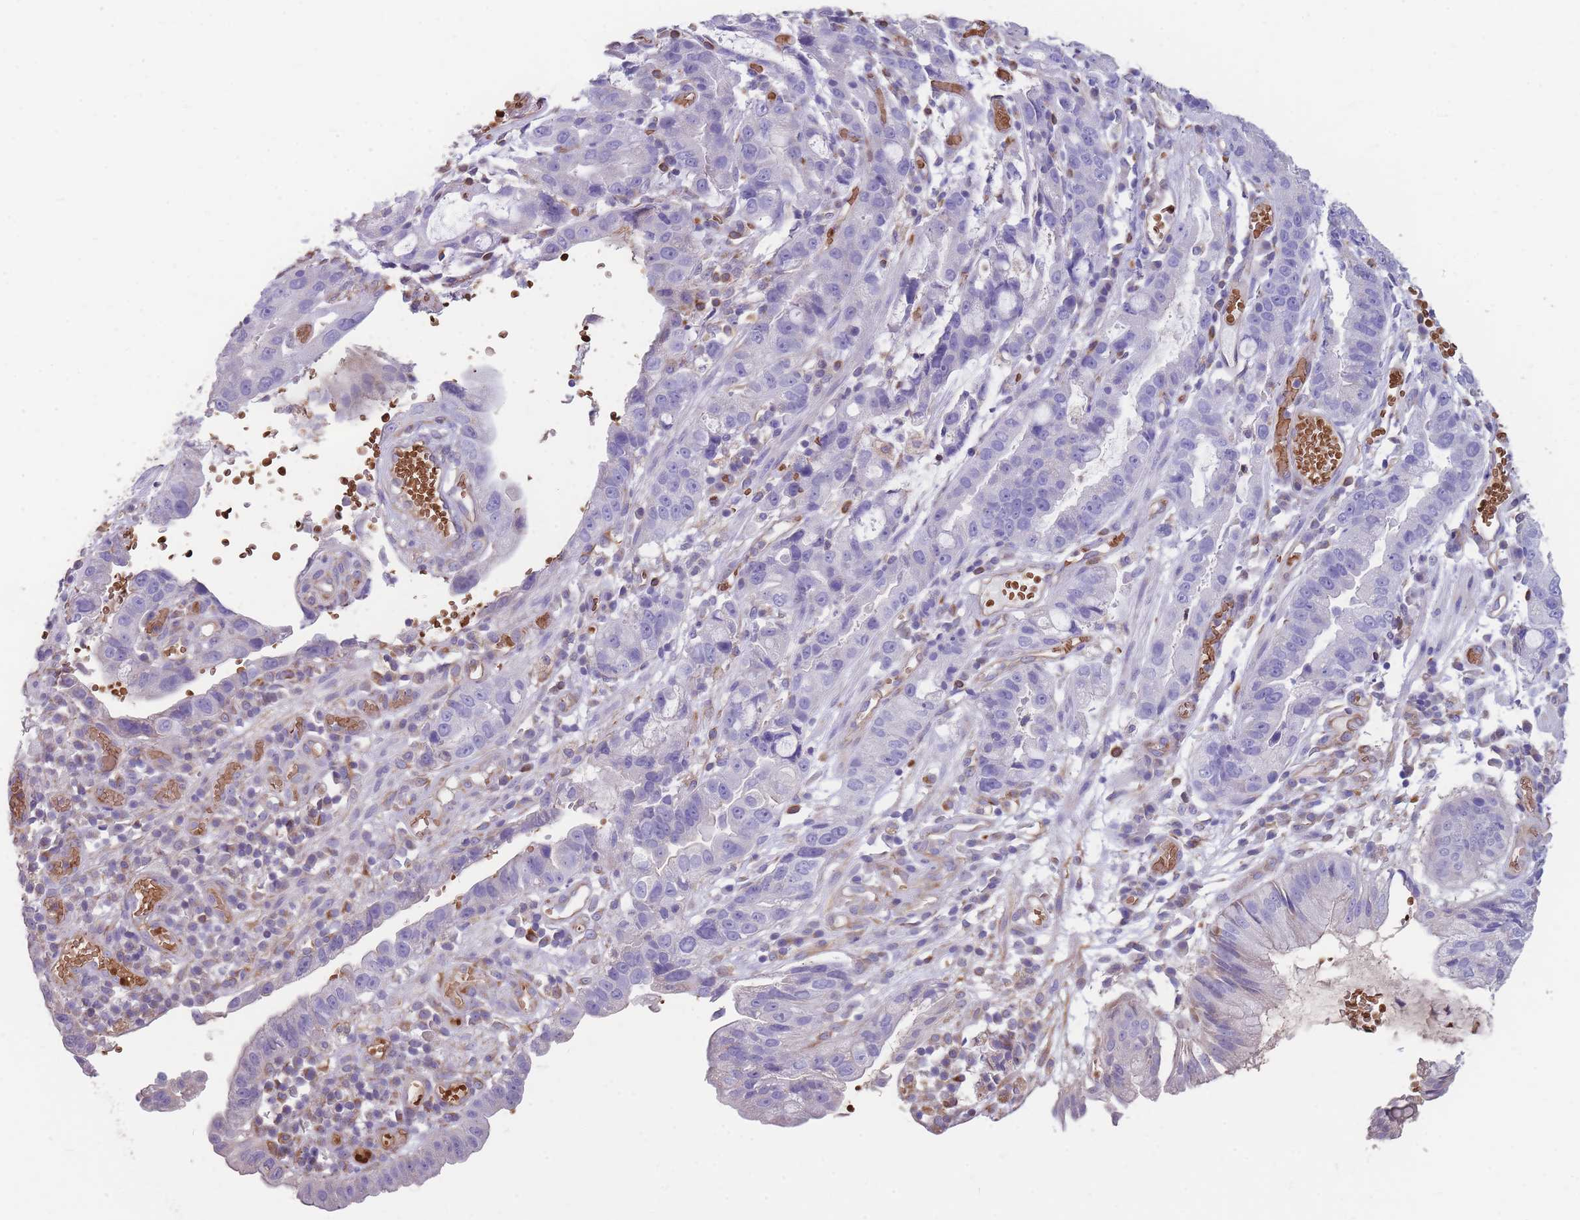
{"staining": {"intensity": "negative", "quantity": "none", "location": "none"}, "tissue": "stomach cancer", "cell_type": "Tumor cells", "image_type": "cancer", "snomed": [{"axis": "morphology", "description": "Adenocarcinoma, NOS"}, {"axis": "topography", "description": "Stomach"}], "caption": "This is an IHC photomicrograph of human stomach cancer (adenocarcinoma). There is no positivity in tumor cells.", "gene": "ANKRD53", "patient": {"sex": "male", "age": 55}}